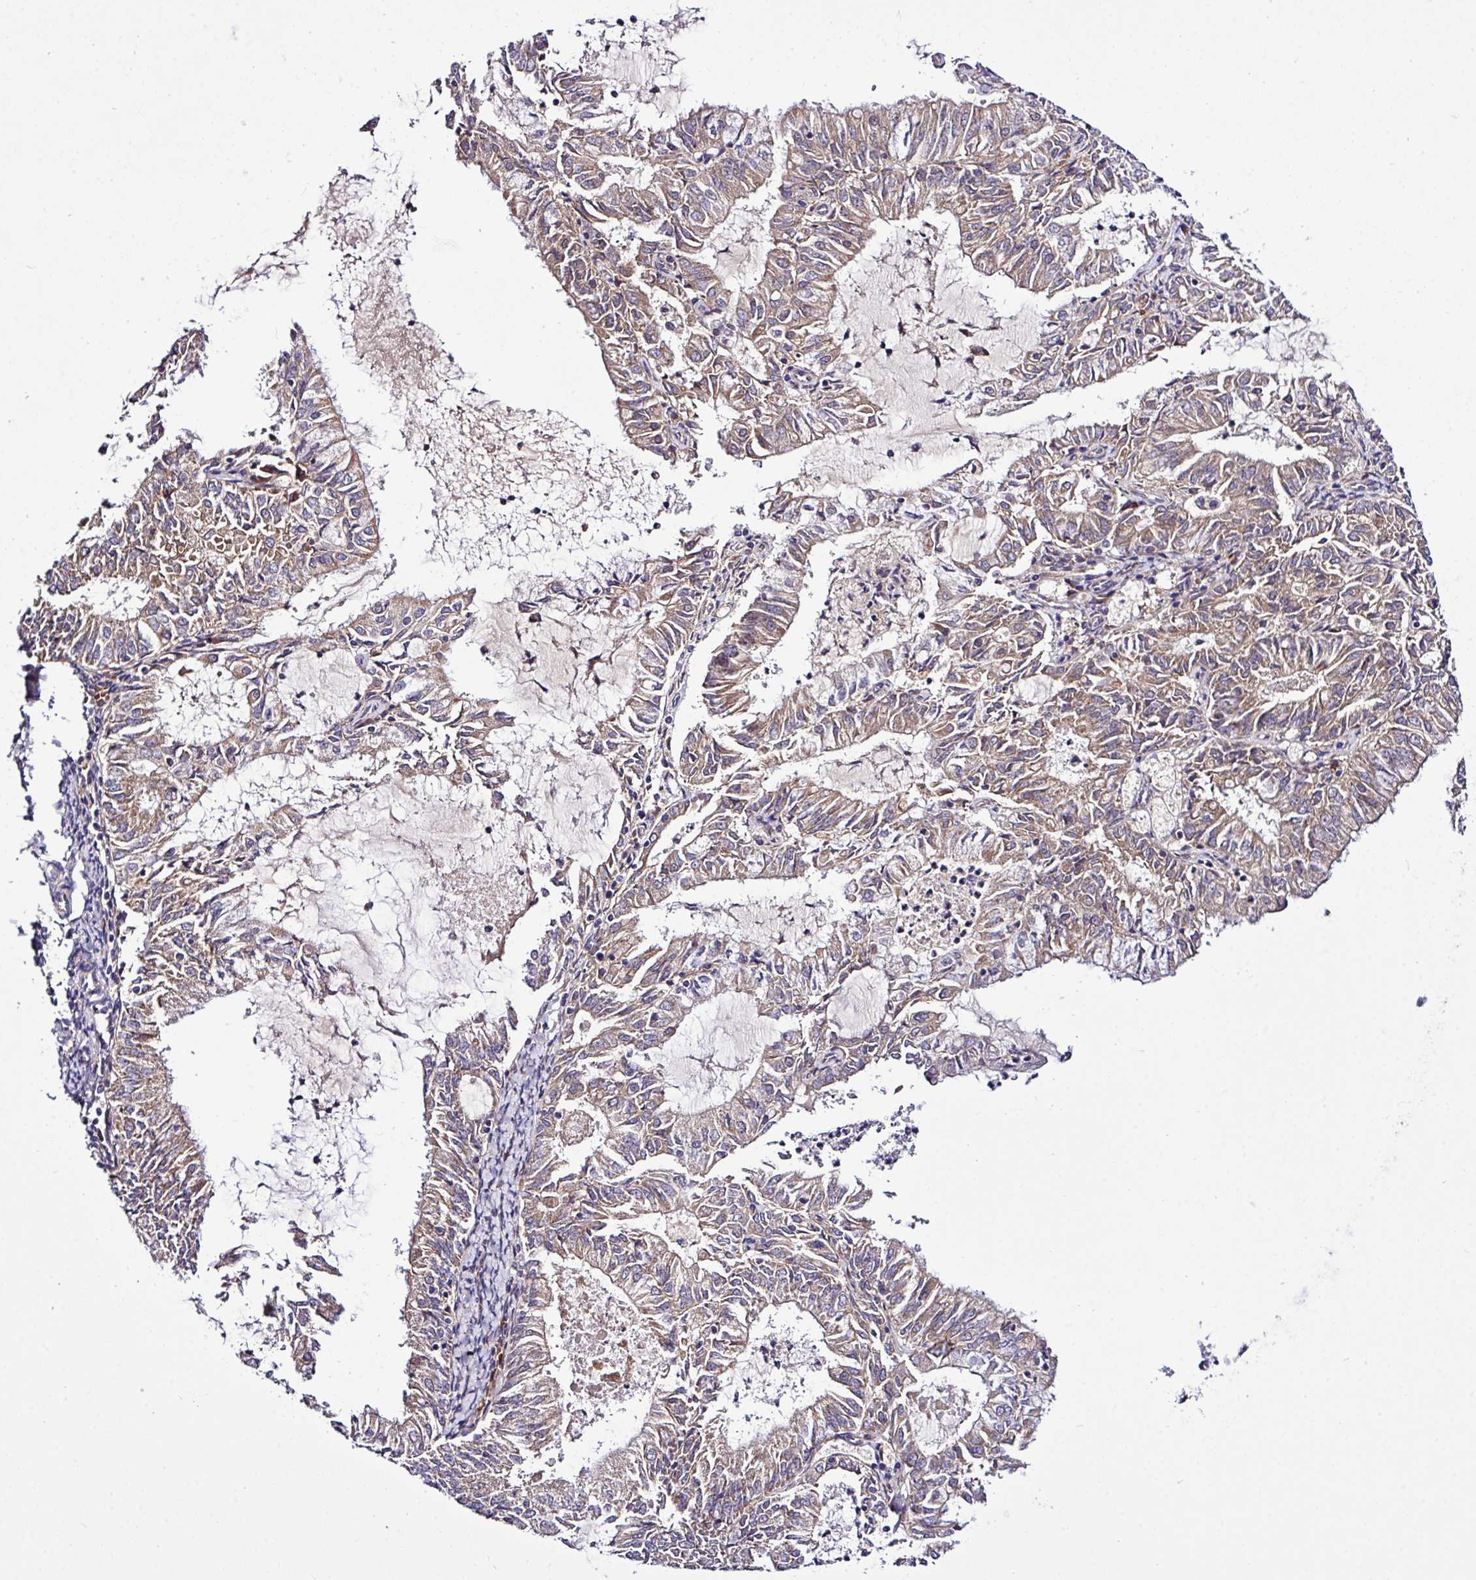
{"staining": {"intensity": "weak", "quantity": "25%-75%", "location": "cytoplasmic/membranous"}, "tissue": "endometrial cancer", "cell_type": "Tumor cells", "image_type": "cancer", "snomed": [{"axis": "morphology", "description": "Adenocarcinoma, NOS"}, {"axis": "topography", "description": "Endometrium"}], "caption": "DAB immunohistochemical staining of human endometrial adenocarcinoma exhibits weak cytoplasmic/membranous protein positivity in about 25%-75% of tumor cells. (brown staining indicates protein expression, while blue staining denotes nuclei).", "gene": "TM2D2", "patient": {"sex": "female", "age": 57}}